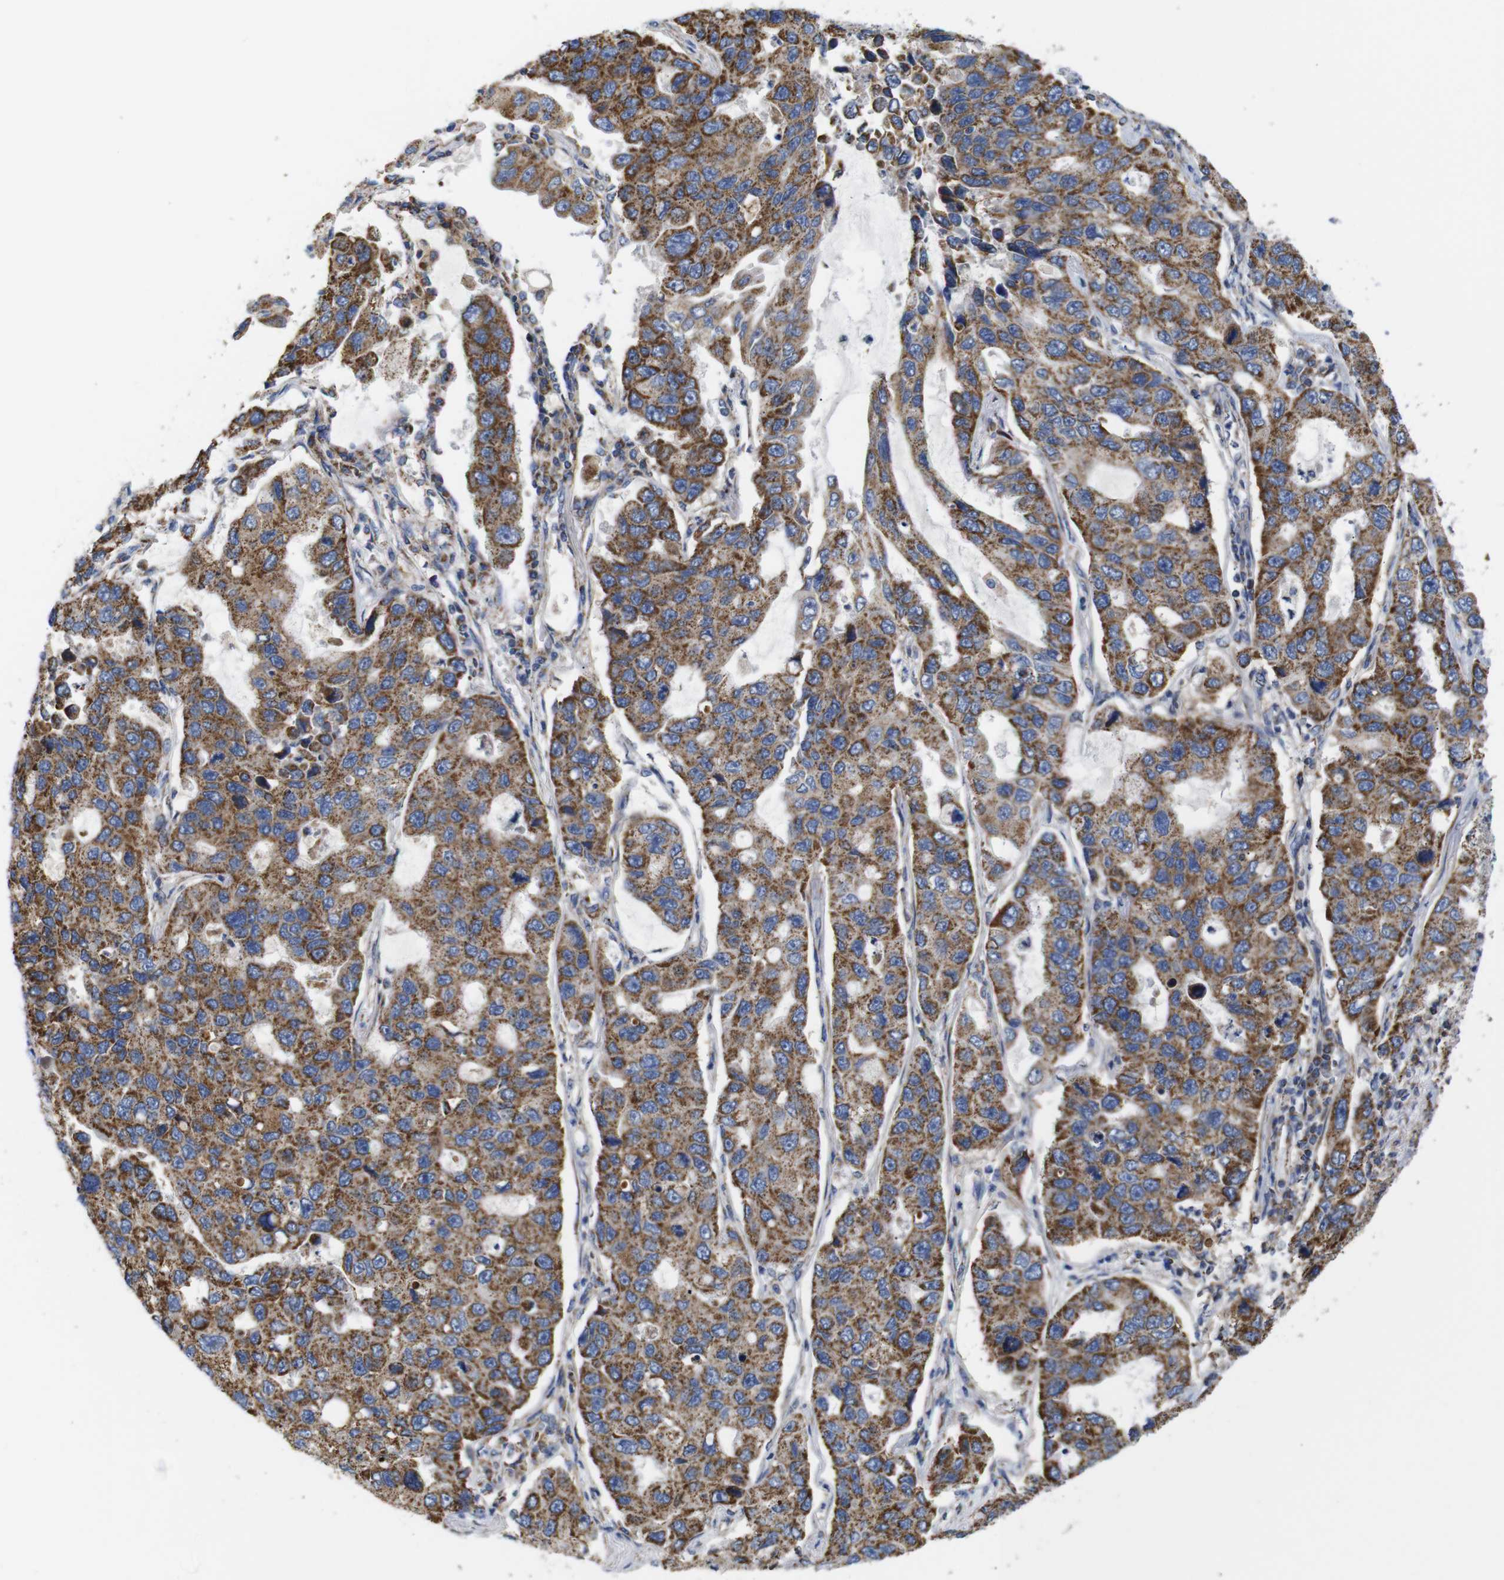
{"staining": {"intensity": "strong", "quantity": ">75%", "location": "cytoplasmic/membranous"}, "tissue": "lung cancer", "cell_type": "Tumor cells", "image_type": "cancer", "snomed": [{"axis": "morphology", "description": "Adenocarcinoma, NOS"}, {"axis": "topography", "description": "Lung"}], "caption": "Immunohistochemistry staining of lung cancer (adenocarcinoma), which demonstrates high levels of strong cytoplasmic/membranous expression in approximately >75% of tumor cells indicating strong cytoplasmic/membranous protein positivity. The staining was performed using DAB (brown) for protein detection and nuclei were counterstained in hematoxylin (blue).", "gene": "FAM171B", "patient": {"sex": "male", "age": 64}}